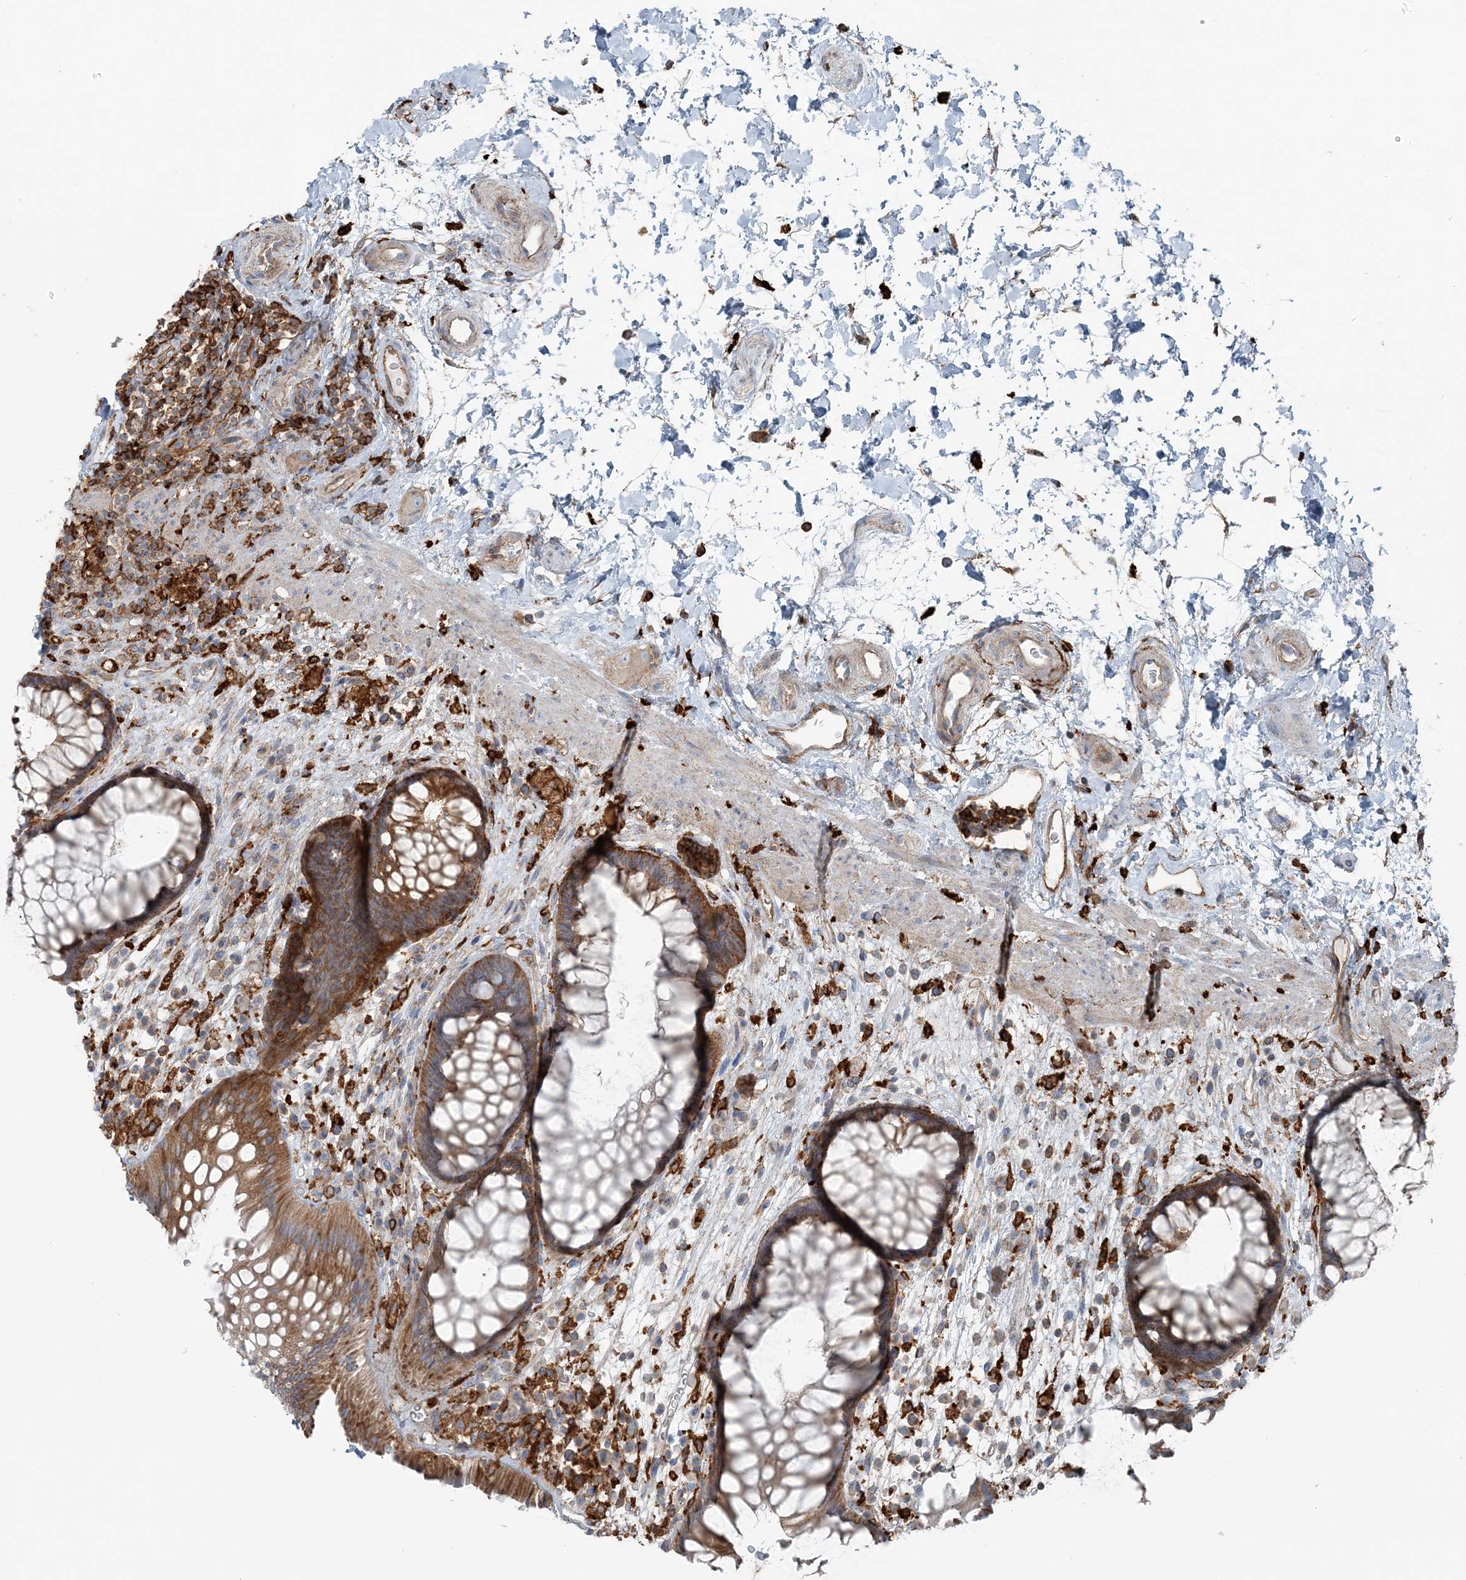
{"staining": {"intensity": "moderate", "quantity": ">75%", "location": "cytoplasmic/membranous"}, "tissue": "rectum", "cell_type": "Glandular cells", "image_type": "normal", "snomed": [{"axis": "morphology", "description": "Normal tissue, NOS"}, {"axis": "topography", "description": "Rectum"}], "caption": "This histopathology image exhibits unremarkable rectum stained with IHC to label a protein in brown. The cytoplasmic/membranous of glandular cells show moderate positivity for the protein. Nuclei are counter-stained blue.", "gene": "SNX2", "patient": {"sex": "male", "age": 51}}